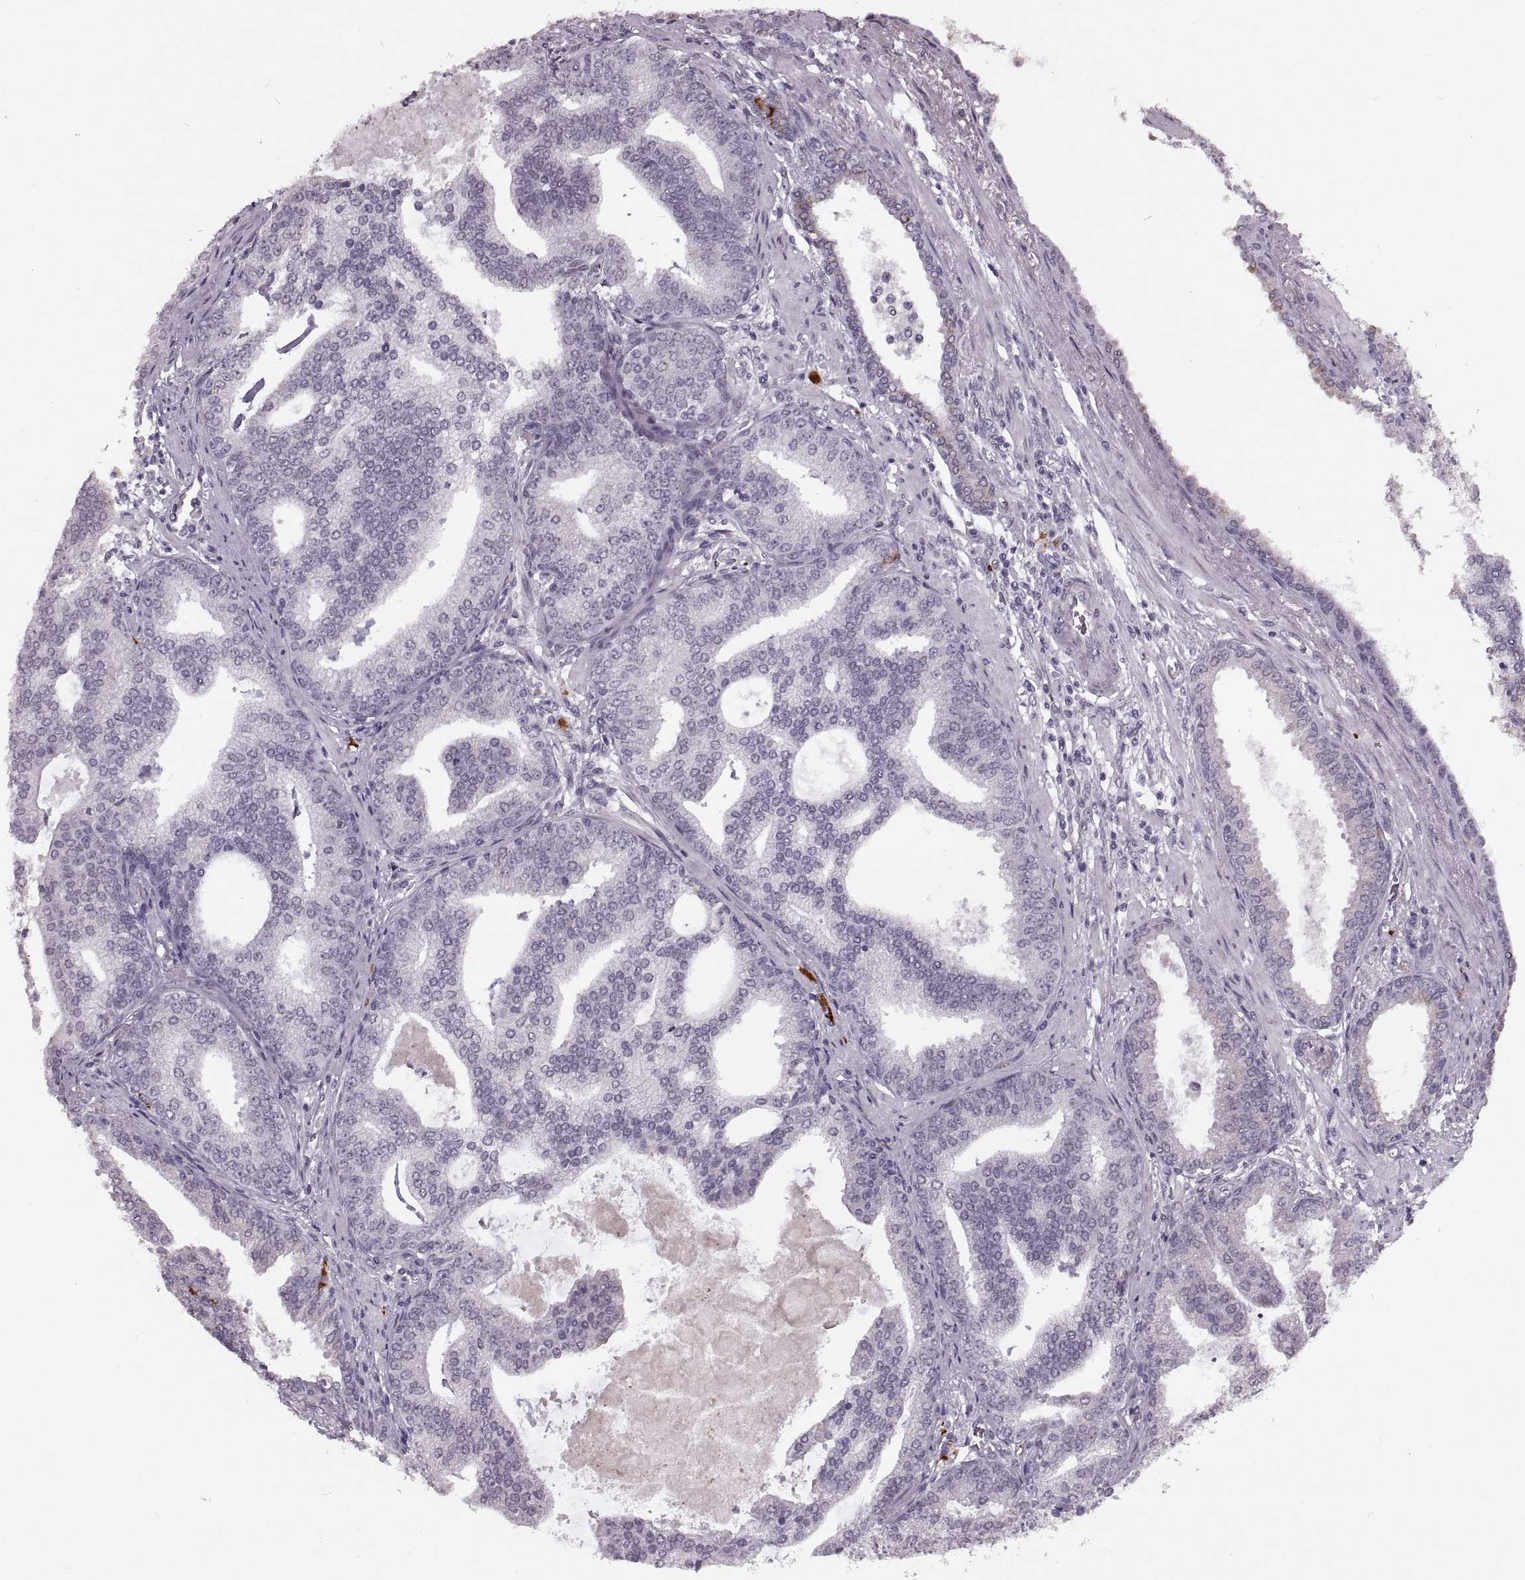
{"staining": {"intensity": "weak", "quantity": "<25%", "location": "cytoplasmic/membranous"}, "tissue": "prostate cancer", "cell_type": "Tumor cells", "image_type": "cancer", "snomed": [{"axis": "morphology", "description": "Adenocarcinoma, NOS"}, {"axis": "topography", "description": "Prostate"}], "caption": "An immunohistochemistry (IHC) image of adenocarcinoma (prostate) is shown. There is no staining in tumor cells of adenocarcinoma (prostate).", "gene": "PRSS37", "patient": {"sex": "male", "age": 64}}